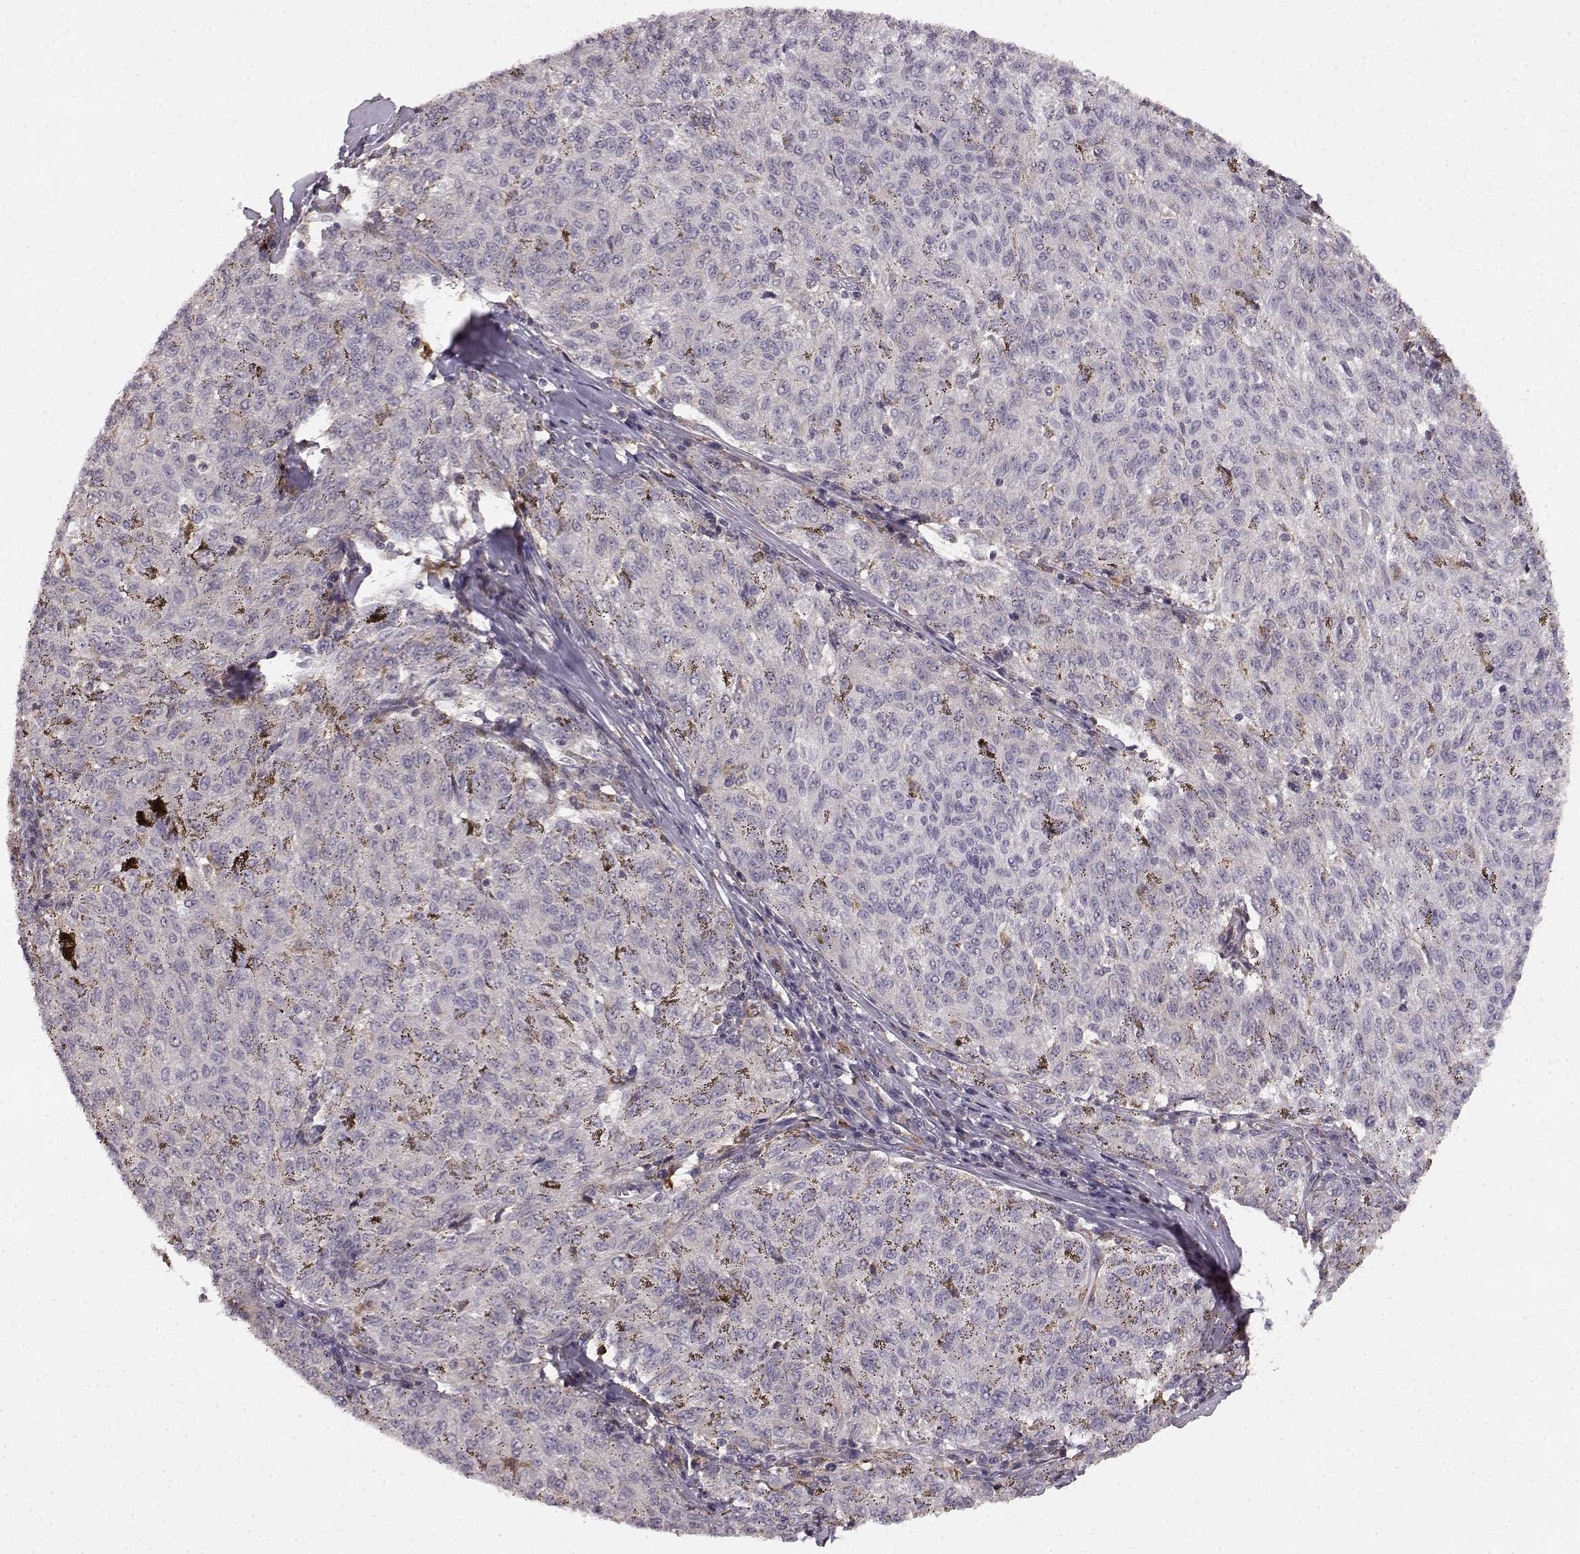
{"staining": {"intensity": "negative", "quantity": "none", "location": "none"}, "tissue": "melanoma", "cell_type": "Tumor cells", "image_type": "cancer", "snomed": [{"axis": "morphology", "description": "Malignant melanoma, NOS"}, {"axis": "topography", "description": "Skin"}], "caption": "Melanoma stained for a protein using IHC reveals no positivity tumor cells.", "gene": "SPAG17", "patient": {"sex": "female", "age": 72}}